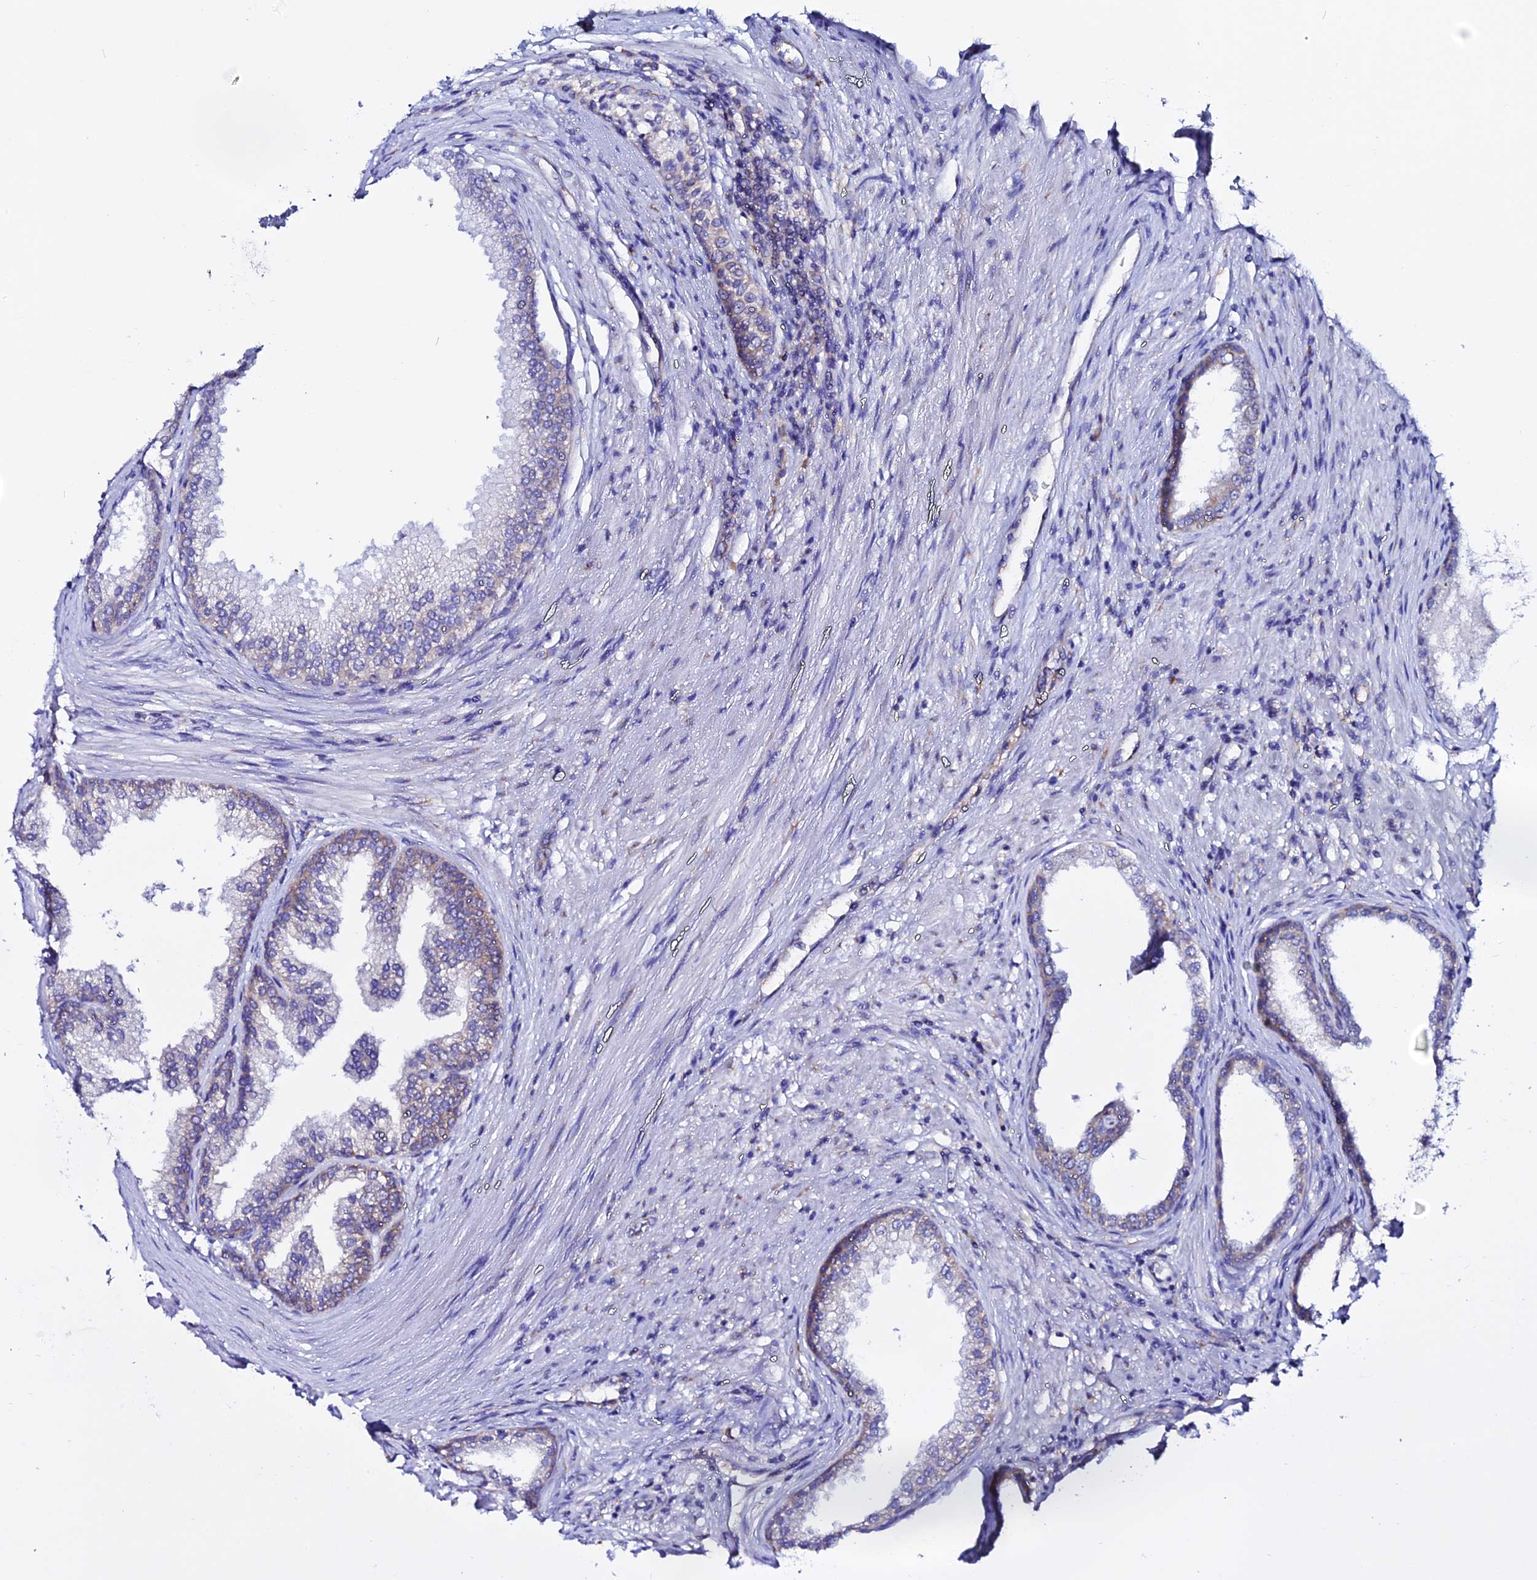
{"staining": {"intensity": "moderate", "quantity": "<25%", "location": "cytoplasmic/membranous"}, "tissue": "prostate", "cell_type": "Glandular cells", "image_type": "normal", "snomed": [{"axis": "morphology", "description": "Normal tissue, NOS"}, {"axis": "topography", "description": "Prostate"}], "caption": "An IHC image of normal tissue is shown. Protein staining in brown labels moderate cytoplasmic/membranous positivity in prostate within glandular cells.", "gene": "EEF1G", "patient": {"sex": "male", "age": 76}}